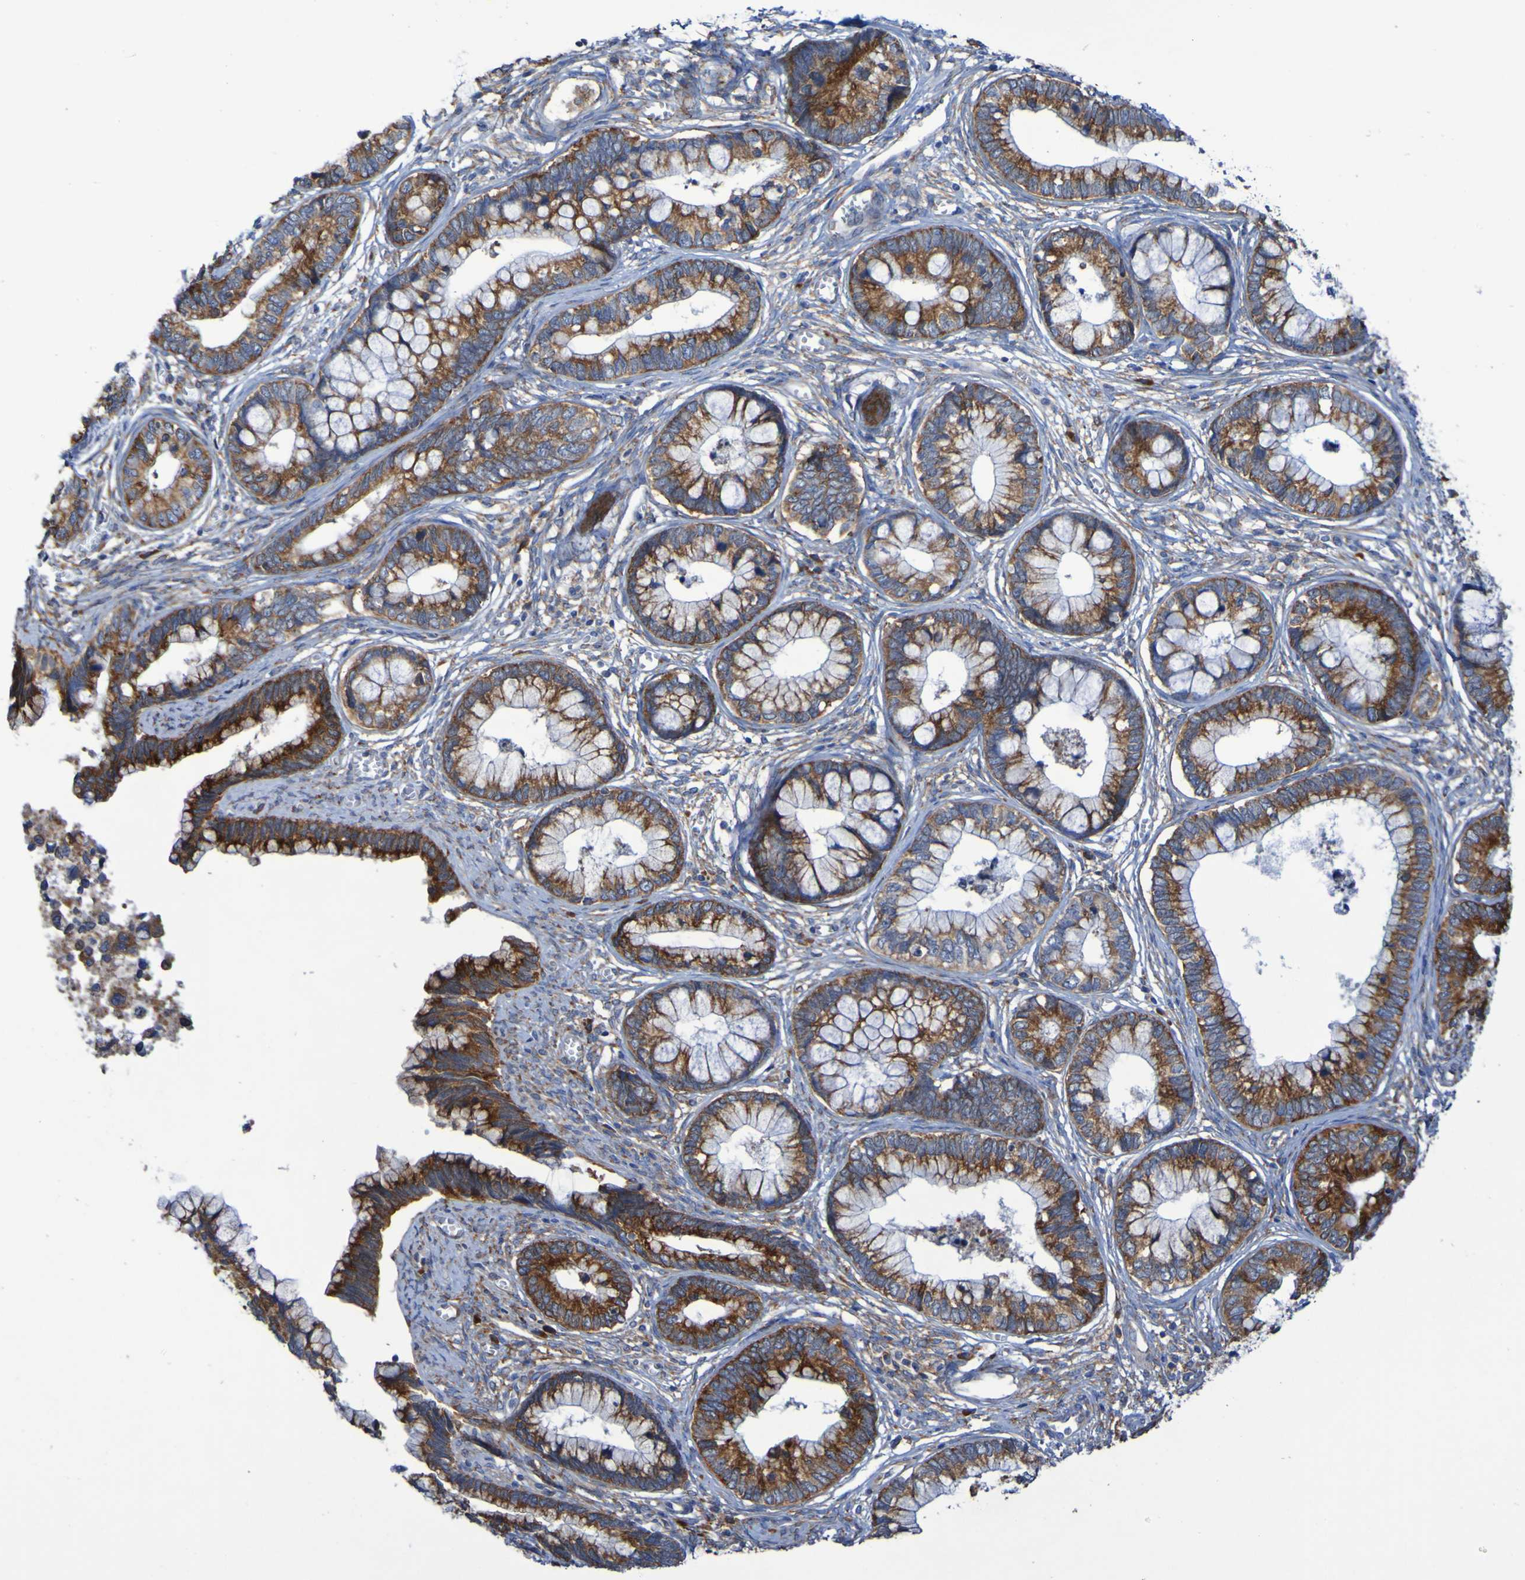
{"staining": {"intensity": "strong", "quantity": ">75%", "location": "cytoplasmic/membranous"}, "tissue": "cervical cancer", "cell_type": "Tumor cells", "image_type": "cancer", "snomed": [{"axis": "morphology", "description": "Adenocarcinoma, NOS"}, {"axis": "topography", "description": "Cervix"}], "caption": "The photomicrograph displays immunohistochemical staining of cervical cancer. There is strong cytoplasmic/membranous expression is present in approximately >75% of tumor cells.", "gene": "FKBP3", "patient": {"sex": "female", "age": 44}}